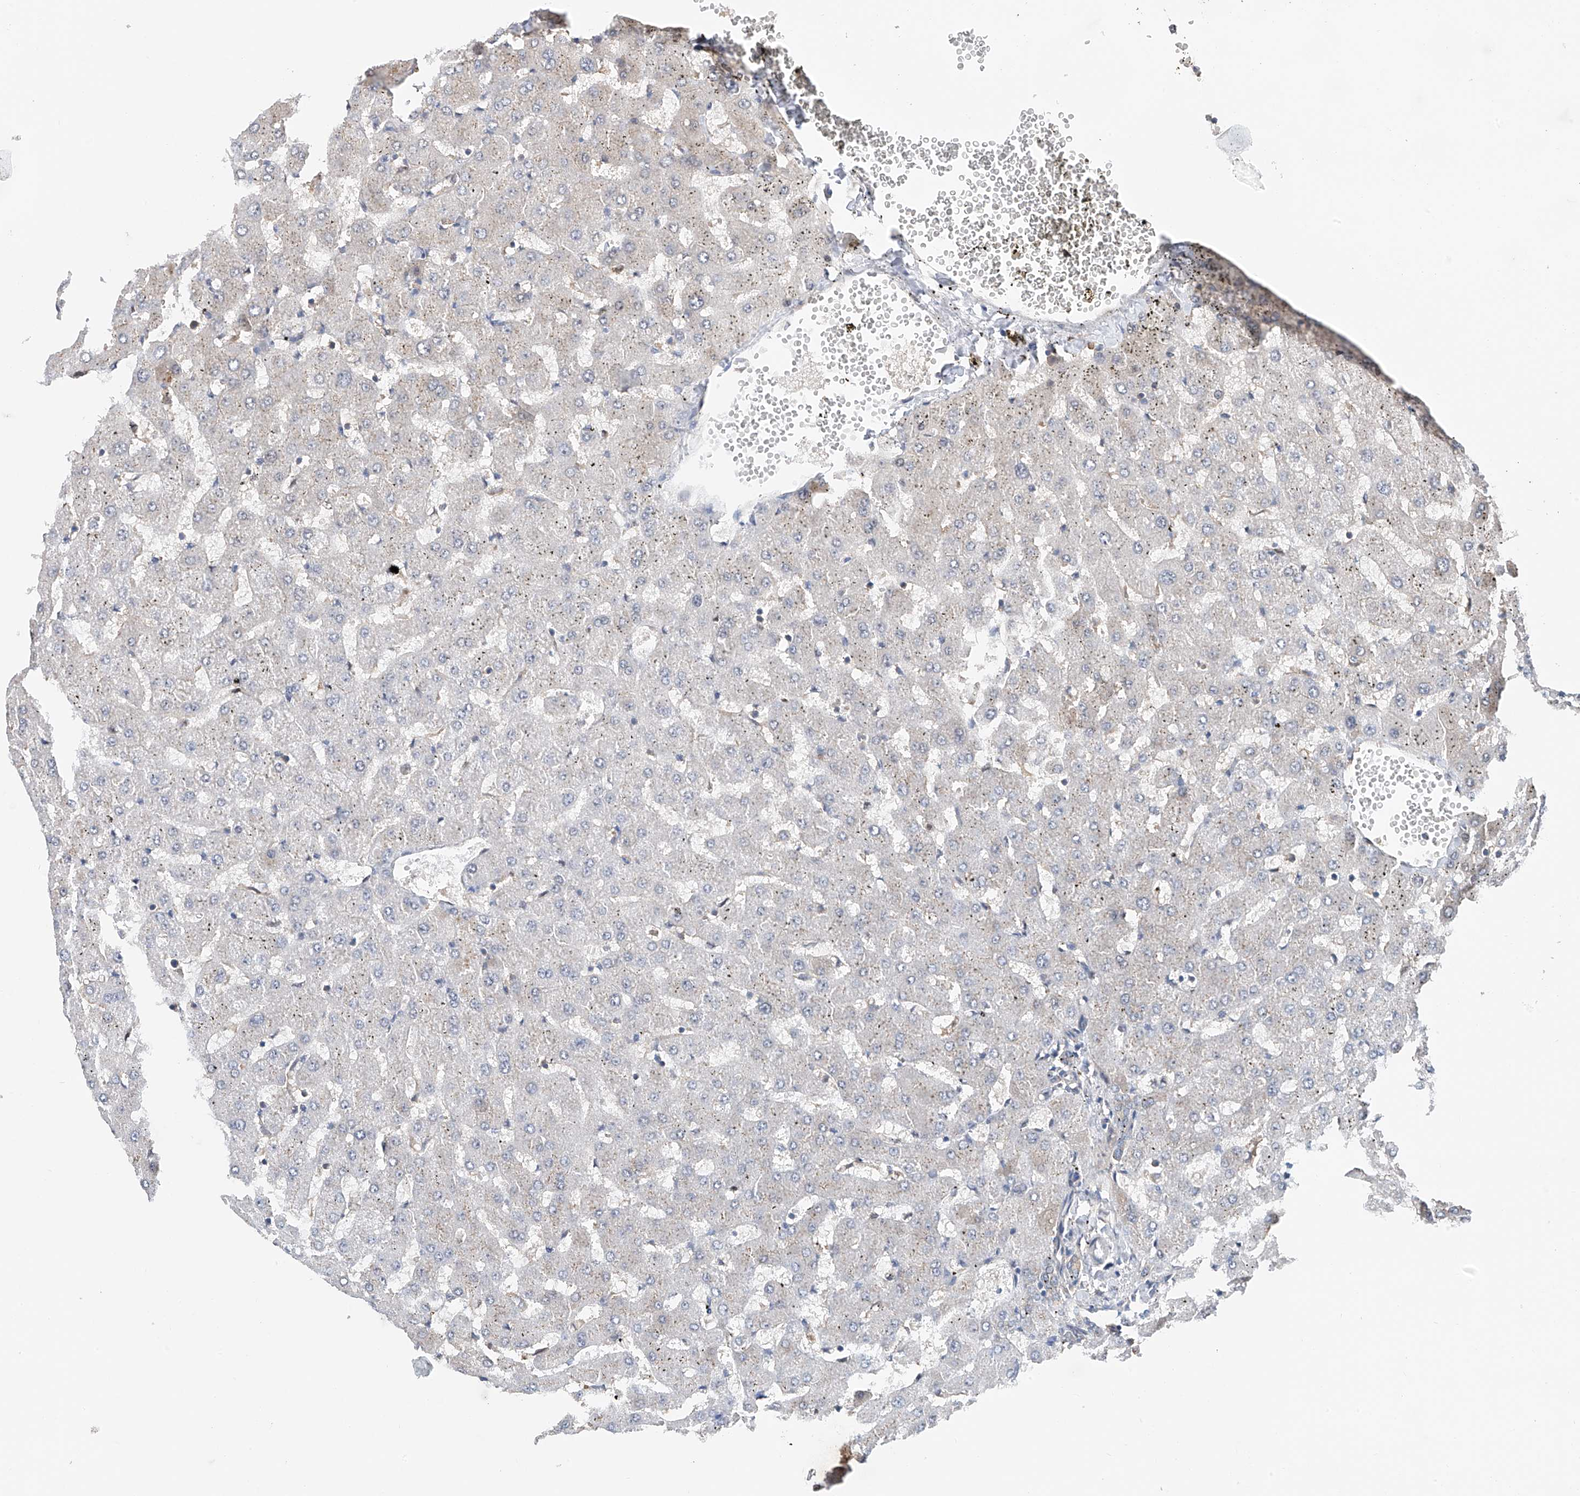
{"staining": {"intensity": "moderate", "quantity": ">75%", "location": "cytoplasmic/membranous"}, "tissue": "liver", "cell_type": "Cholangiocytes", "image_type": "normal", "snomed": [{"axis": "morphology", "description": "Normal tissue, NOS"}, {"axis": "topography", "description": "Liver"}], "caption": "This histopathology image reveals immunohistochemistry staining of benign human liver, with medium moderate cytoplasmic/membranous expression in approximately >75% of cholangiocytes.", "gene": "CHPF", "patient": {"sex": "female", "age": 63}}